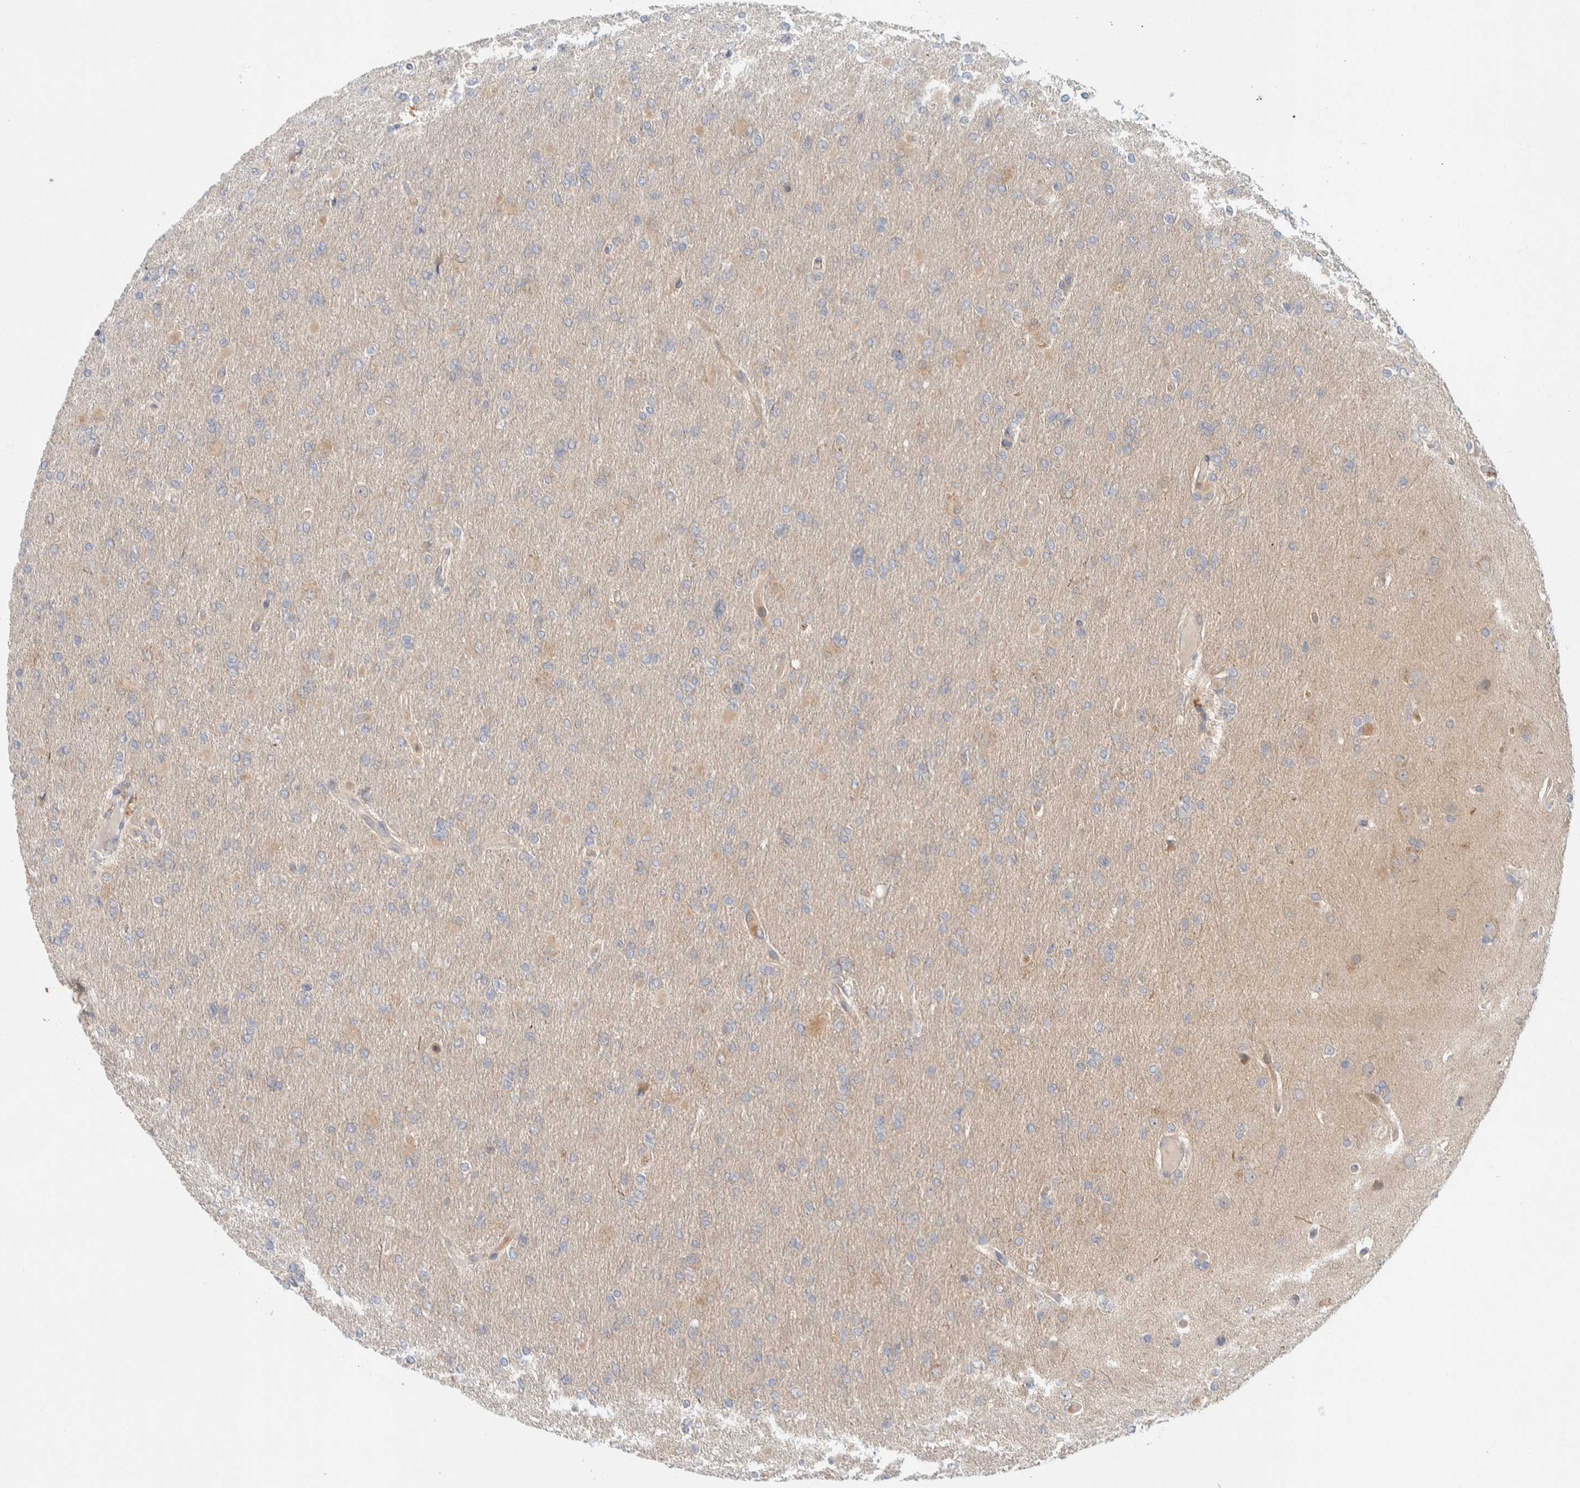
{"staining": {"intensity": "moderate", "quantity": "<25%", "location": "cytoplasmic/membranous"}, "tissue": "glioma", "cell_type": "Tumor cells", "image_type": "cancer", "snomed": [{"axis": "morphology", "description": "Glioma, malignant, High grade"}, {"axis": "topography", "description": "Cerebral cortex"}], "caption": "Tumor cells display low levels of moderate cytoplasmic/membranous staining in about <25% of cells in glioma.", "gene": "GCLM", "patient": {"sex": "female", "age": 36}}